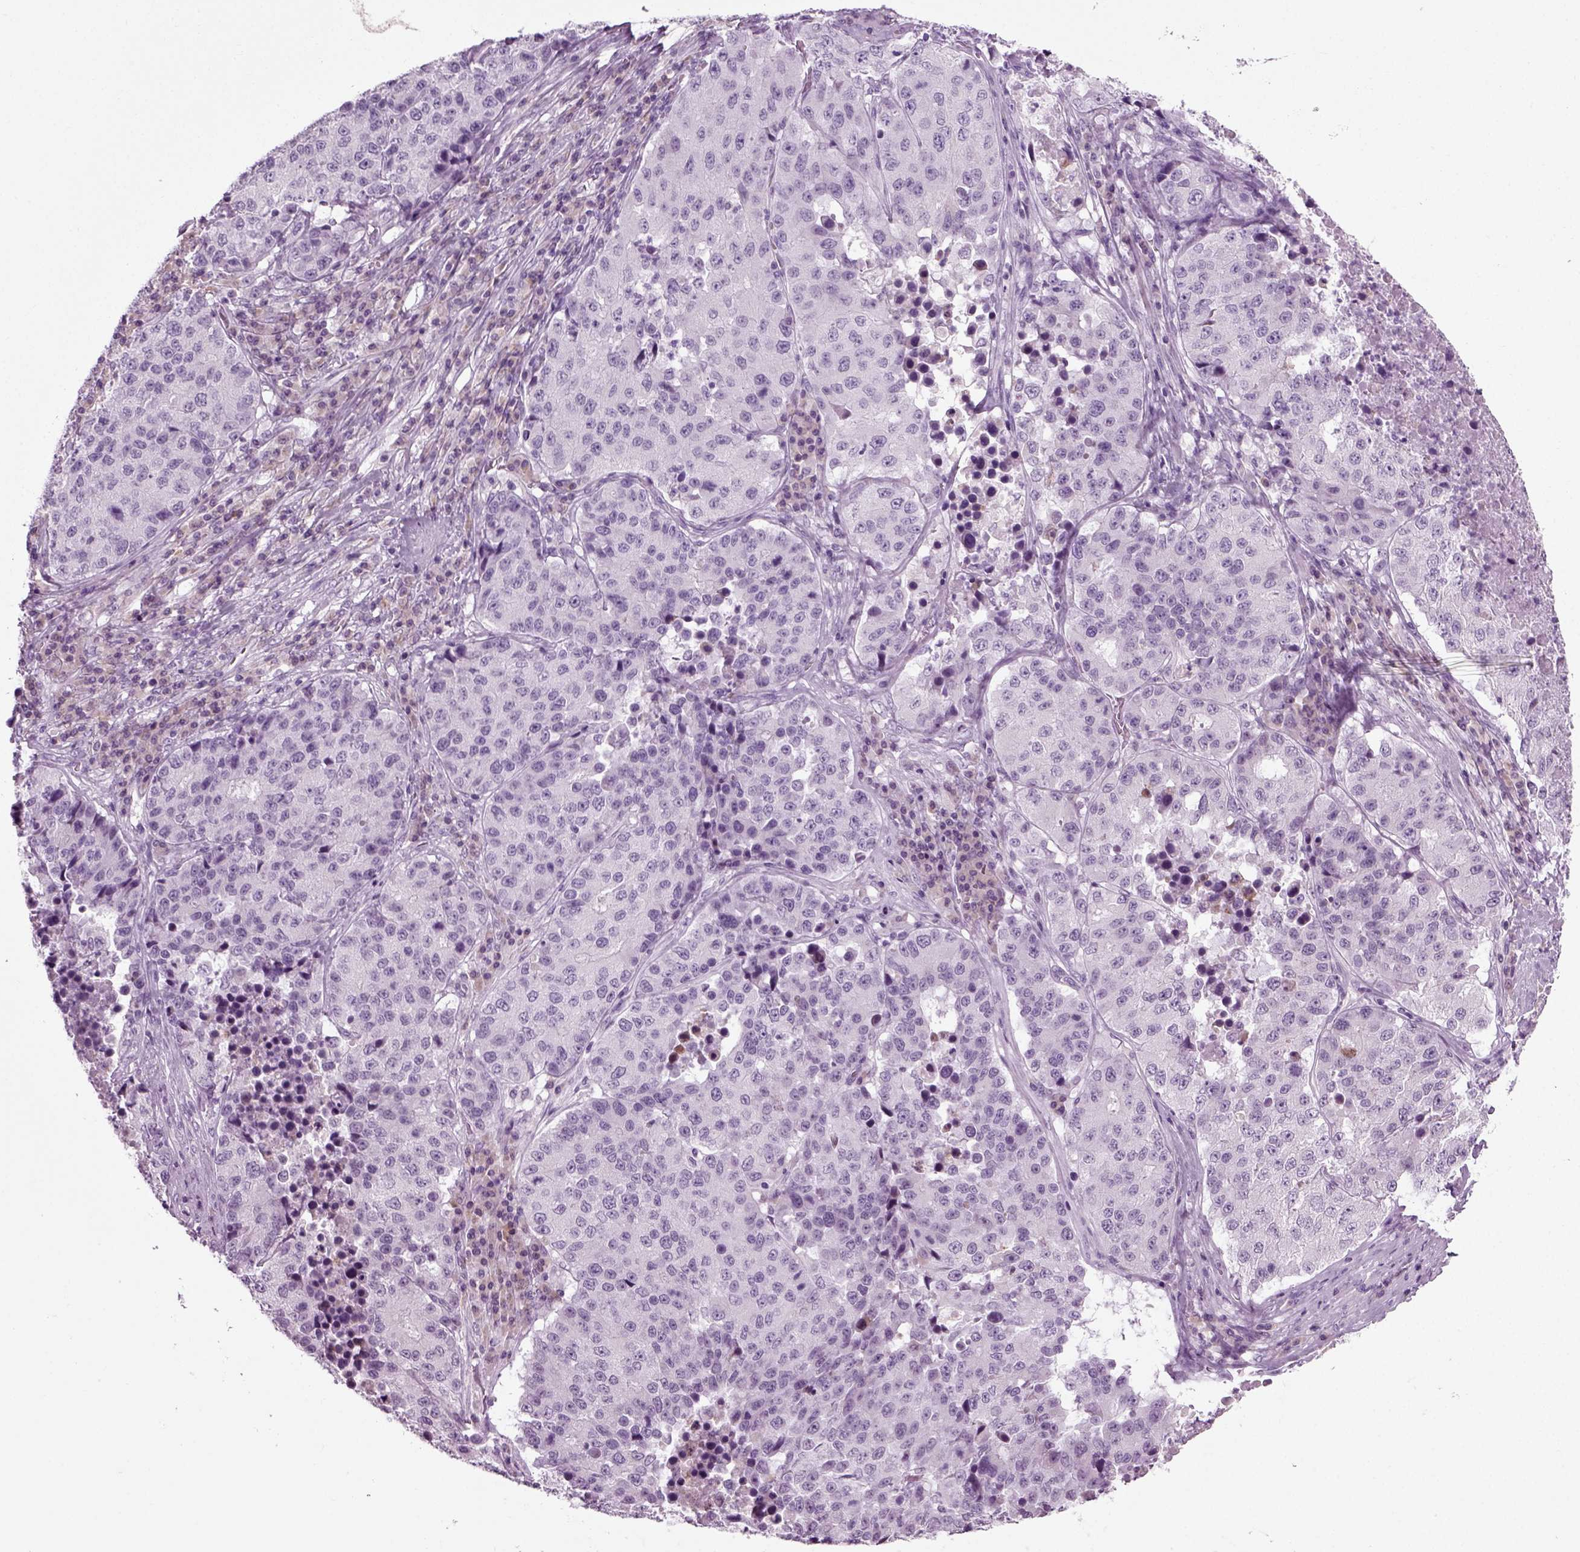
{"staining": {"intensity": "negative", "quantity": "none", "location": "none"}, "tissue": "stomach cancer", "cell_type": "Tumor cells", "image_type": "cancer", "snomed": [{"axis": "morphology", "description": "Adenocarcinoma, NOS"}, {"axis": "topography", "description": "Stomach"}], "caption": "IHC of human stomach adenocarcinoma exhibits no positivity in tumor cells. (DAB (3,3'-diaminobenzidine) immunohistochemistry, high magnification).", "gene": "PRLH", "patient": {"sex": "male", "age": 71}}